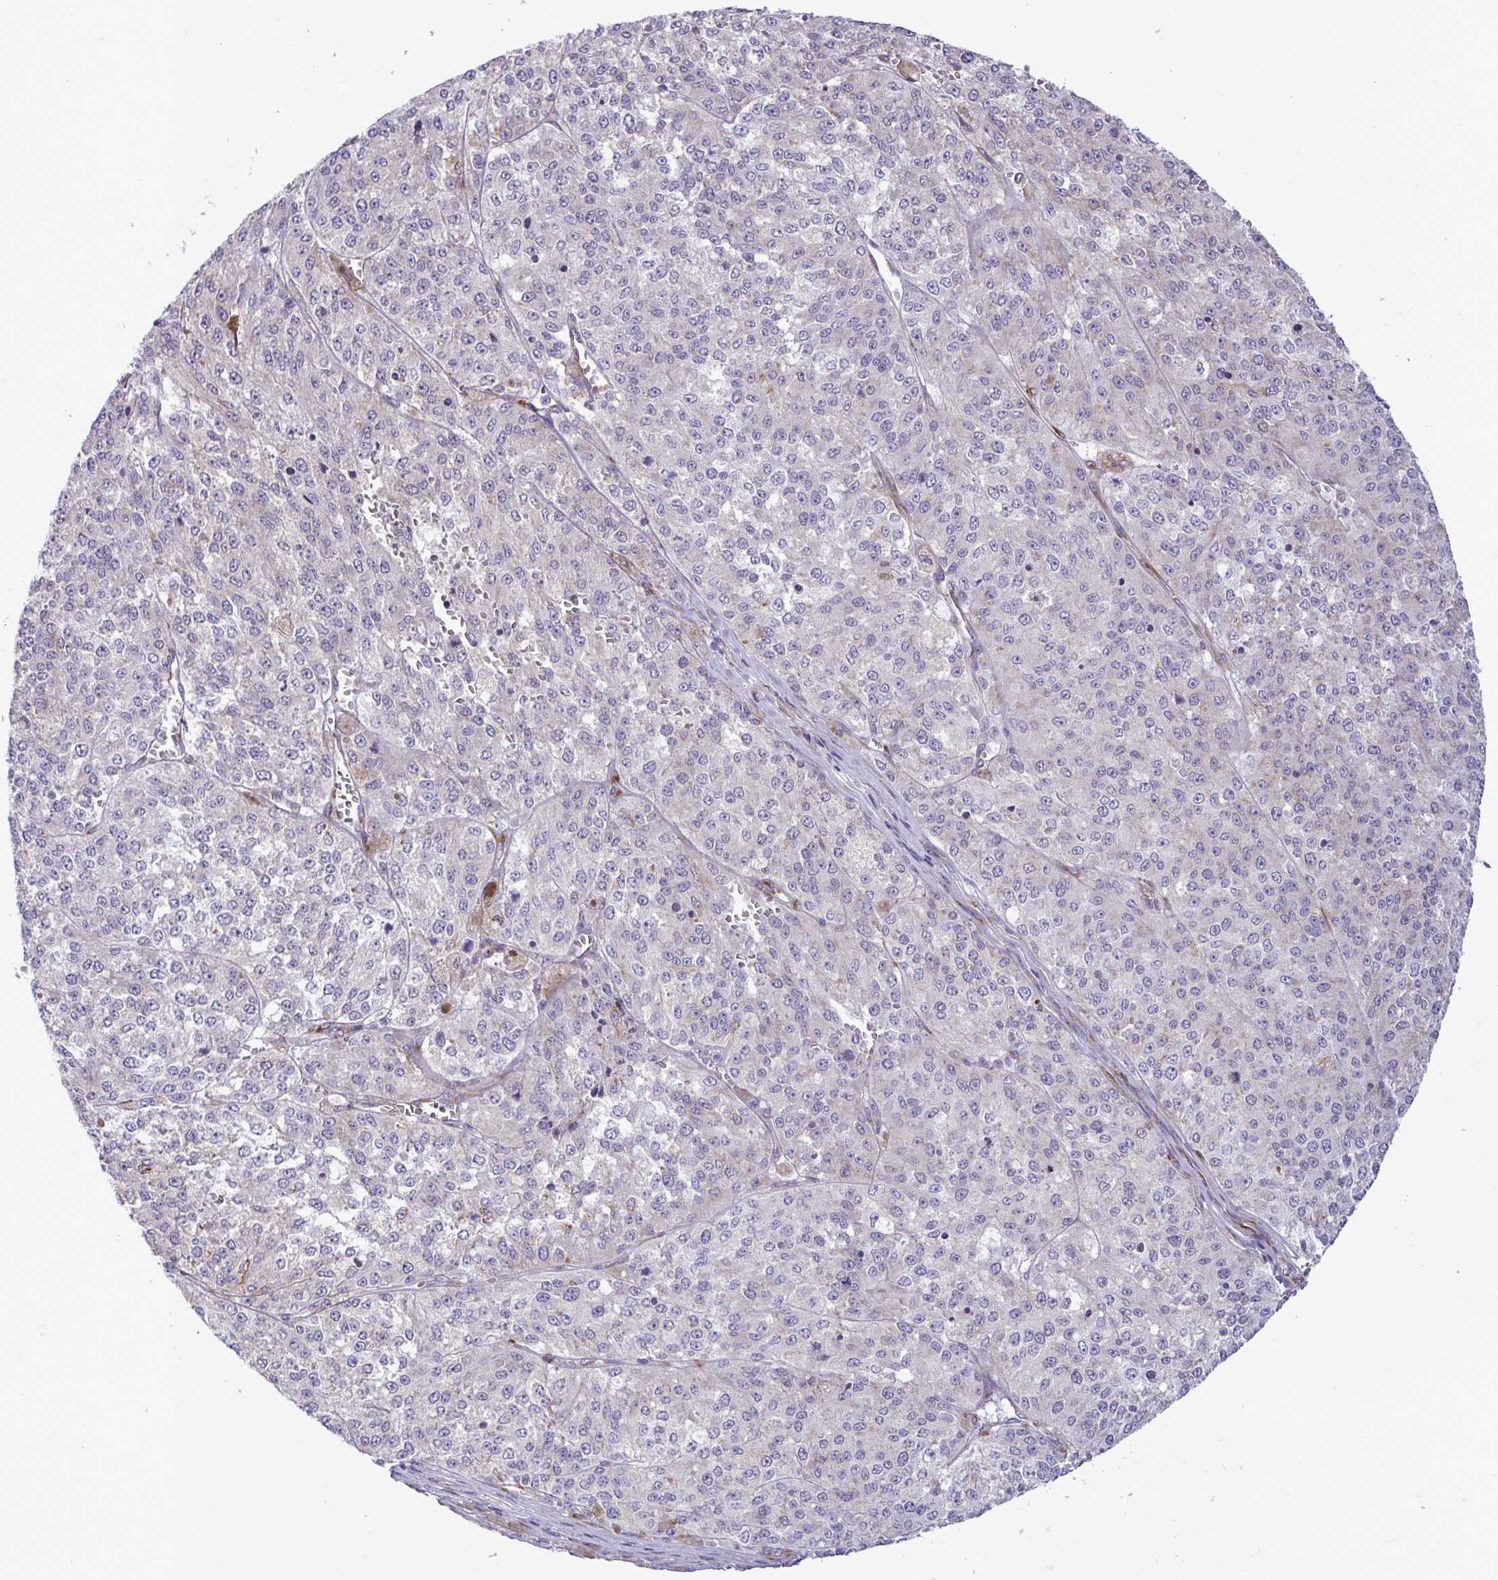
{"staining": {"intensity": "negative", "quantity": "none", "location": "none"}, "tissue": "melanoma", "cell_type": "Tumor cells", "image_type": "cancer", "snomed": [{"axis": "morphology", "description": "Malignant melanoma, Metastatic site"}, {"axis": "topography", "description": "Lymph node"}], "caption": "Immunohistochemical staining of melanoma reveals no significant staining in tumor cells.", "gene": "ASPH", "patient": {"sex": "female", "age": 64}}